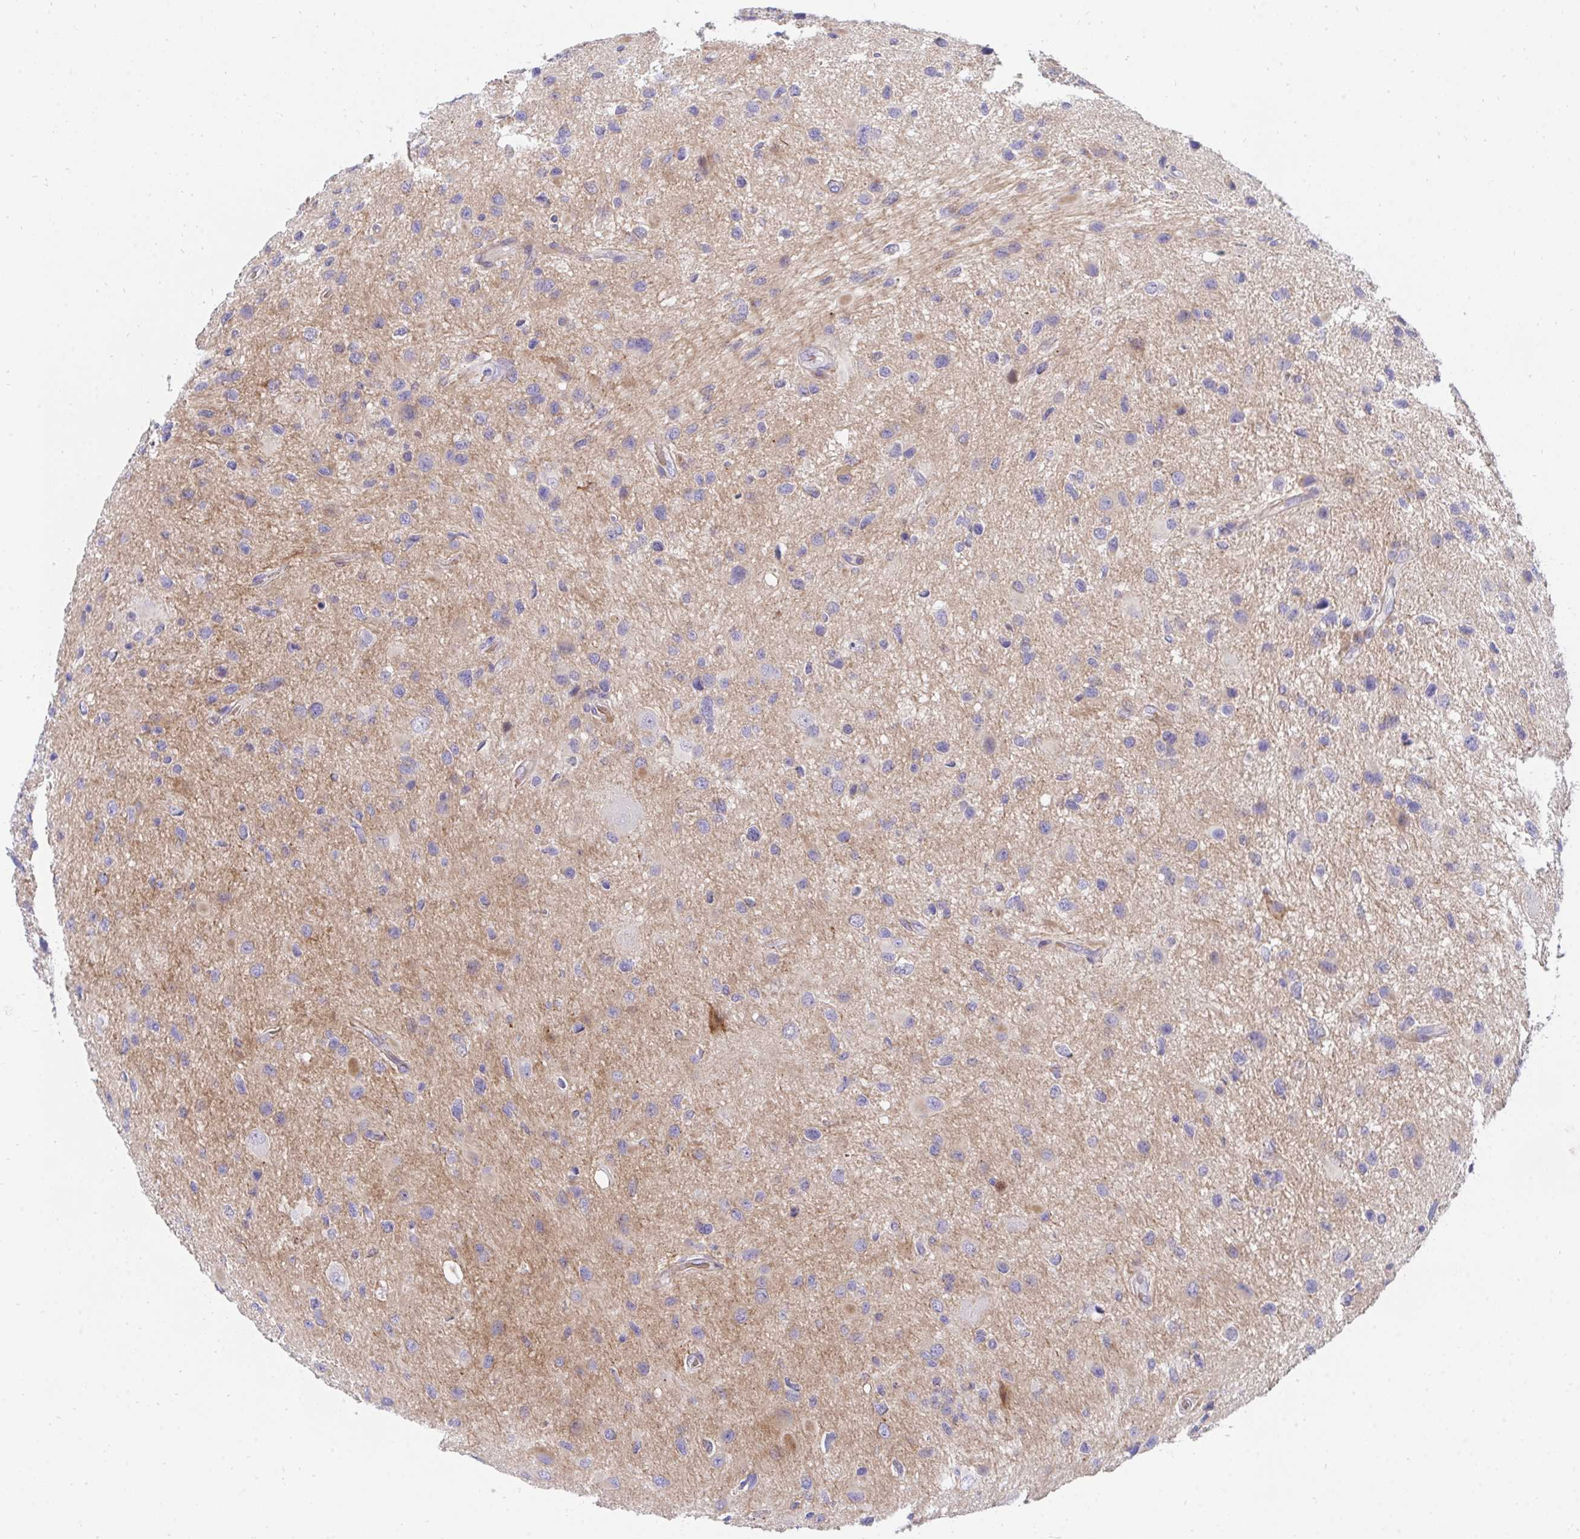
{"staining": {"intensity": "moderate", "quantity": "<25%", "location": "cytoplasmic/membranous"}, "tissue": "glioma", "cell_type": "Tumor cells", "image_type": "cancer", "snomed": [{"axis": "morphology", "description": "Glioma, malignant, Low grade"}, {"axis": "topography", "description": "Brain"}], "caption": "Malignant glioma (low-grade) tissue displays moderate cytoplasmic/membranous positivity in about <25% of tumor cells, visualized by immunohistochemistry.", "gene": "MROH2B", "patient": {"sex": "female", "age": 32}}